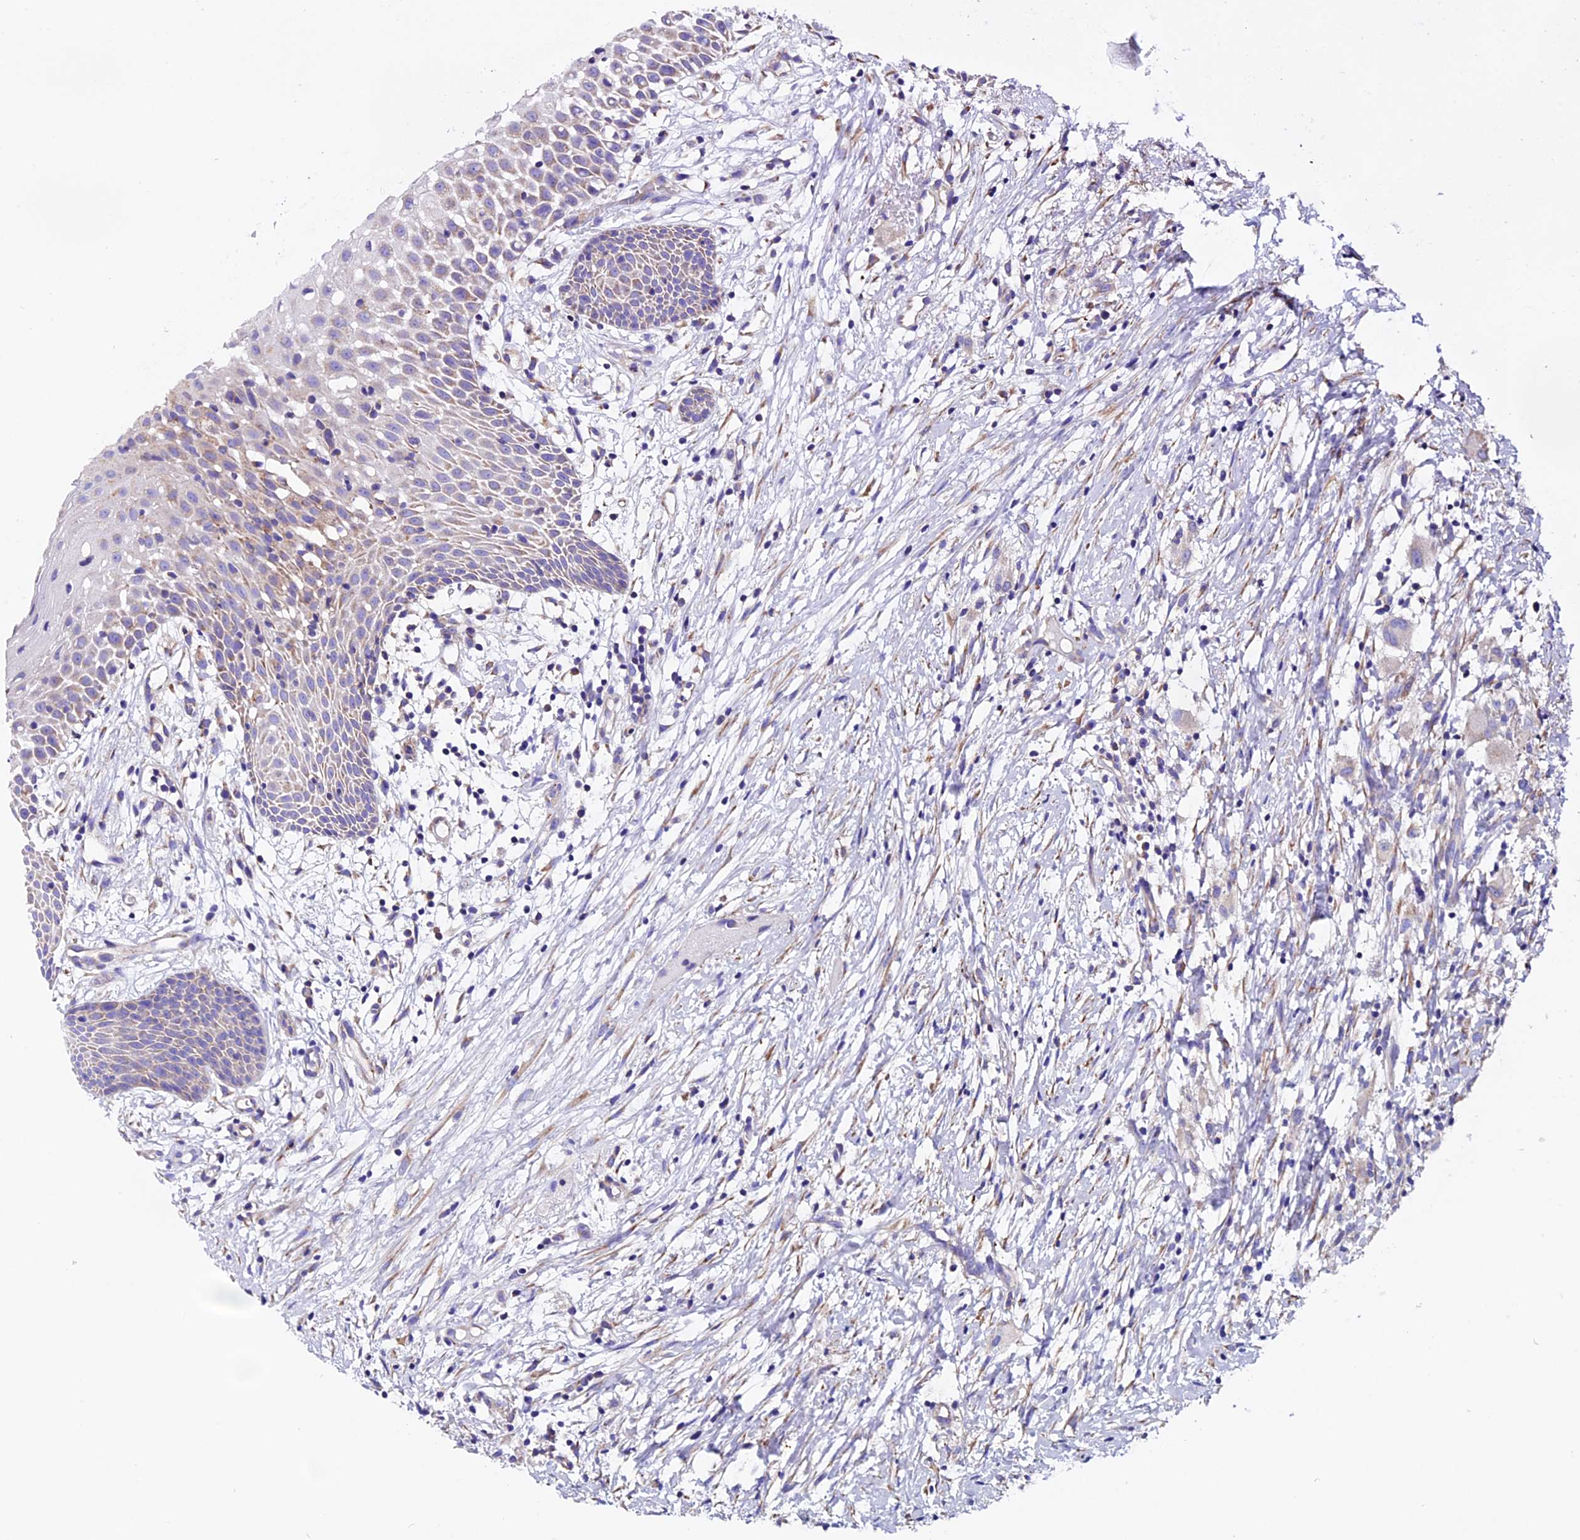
{"staining": {"intensity": "weak", "quantity": "25%-75%", "location": "cytoplasmic/membranous"}, "tissue": "oral mucosa", "cell_type": "Squamous epithelial cells", "image_type": "normal", "snomed": [{"axis": "morphology", "description": "Normal tissue, NOS"}, {"axis": "topography", "description": "Oral tissue"}], "caption": "This is a histology image of immunohistochemistry staining of normal oral mucosa, which shows weak positivity in the cytoplasmic/membranous of squamous epithelial cells.", "gene": "COMTD1", "patient": {"sex": "female", "age": 69}}